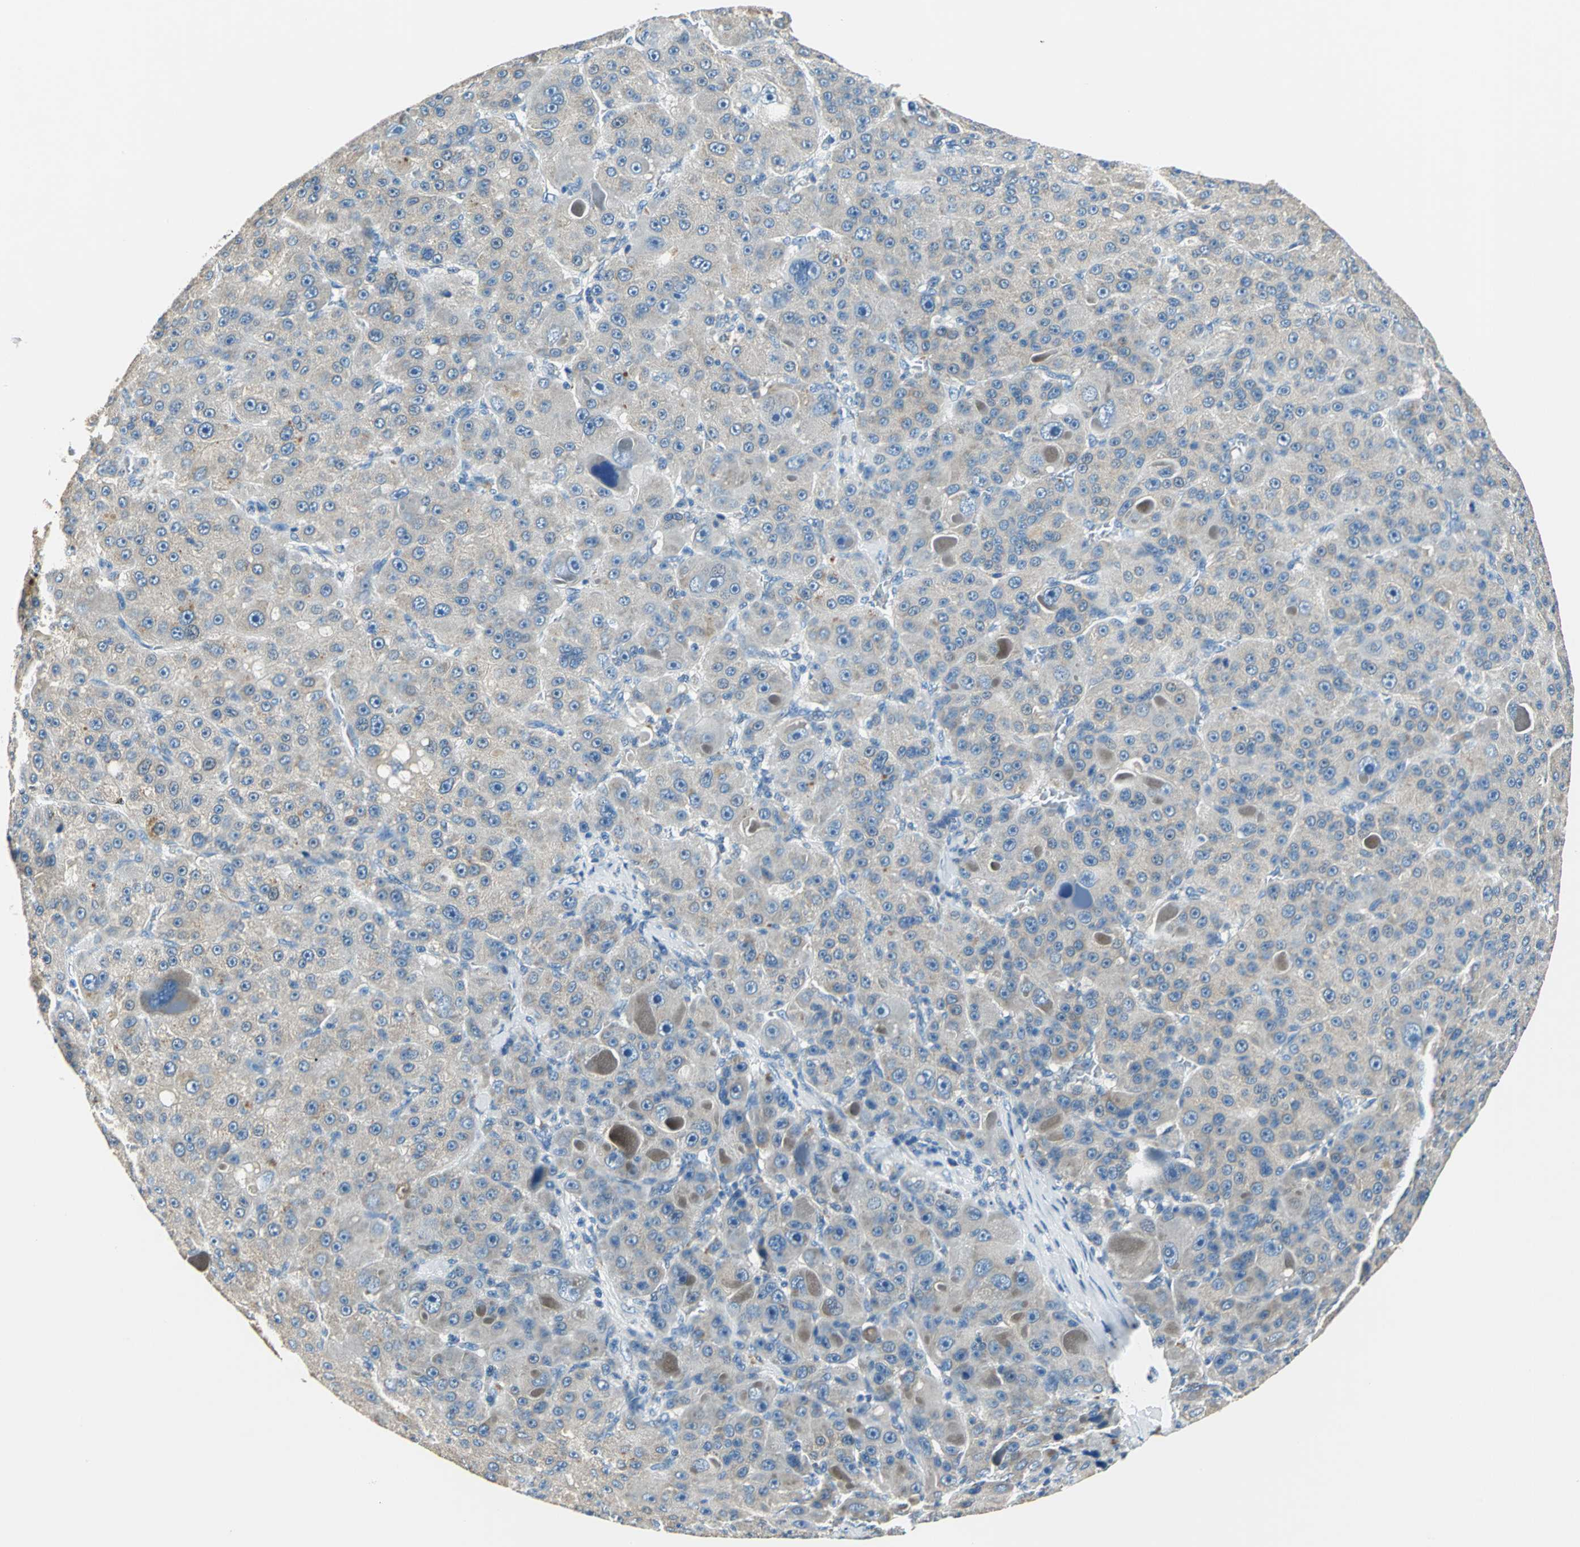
{"staining": {"intensity": "weak", "quantity": ">75%", "location": "cytoplasmic/membranous"}, "tissue": "liver cancer", "cell_type": "Tumor cells", "image_type": "cancer", "snomed": [{"axis": "morphology", "description": "Carcinoma, Hepatocellular, NOS"}, {"axis": "topography", "description": "Liver"}], "caption": "Liver cancer tissue shows weak cytoplasmic/membranous expression in approximately >75% of tumor cells, visualized by immunohistochemistry.", "gene": "RASD2", "patient": {"sex": "male", "age": 76}}